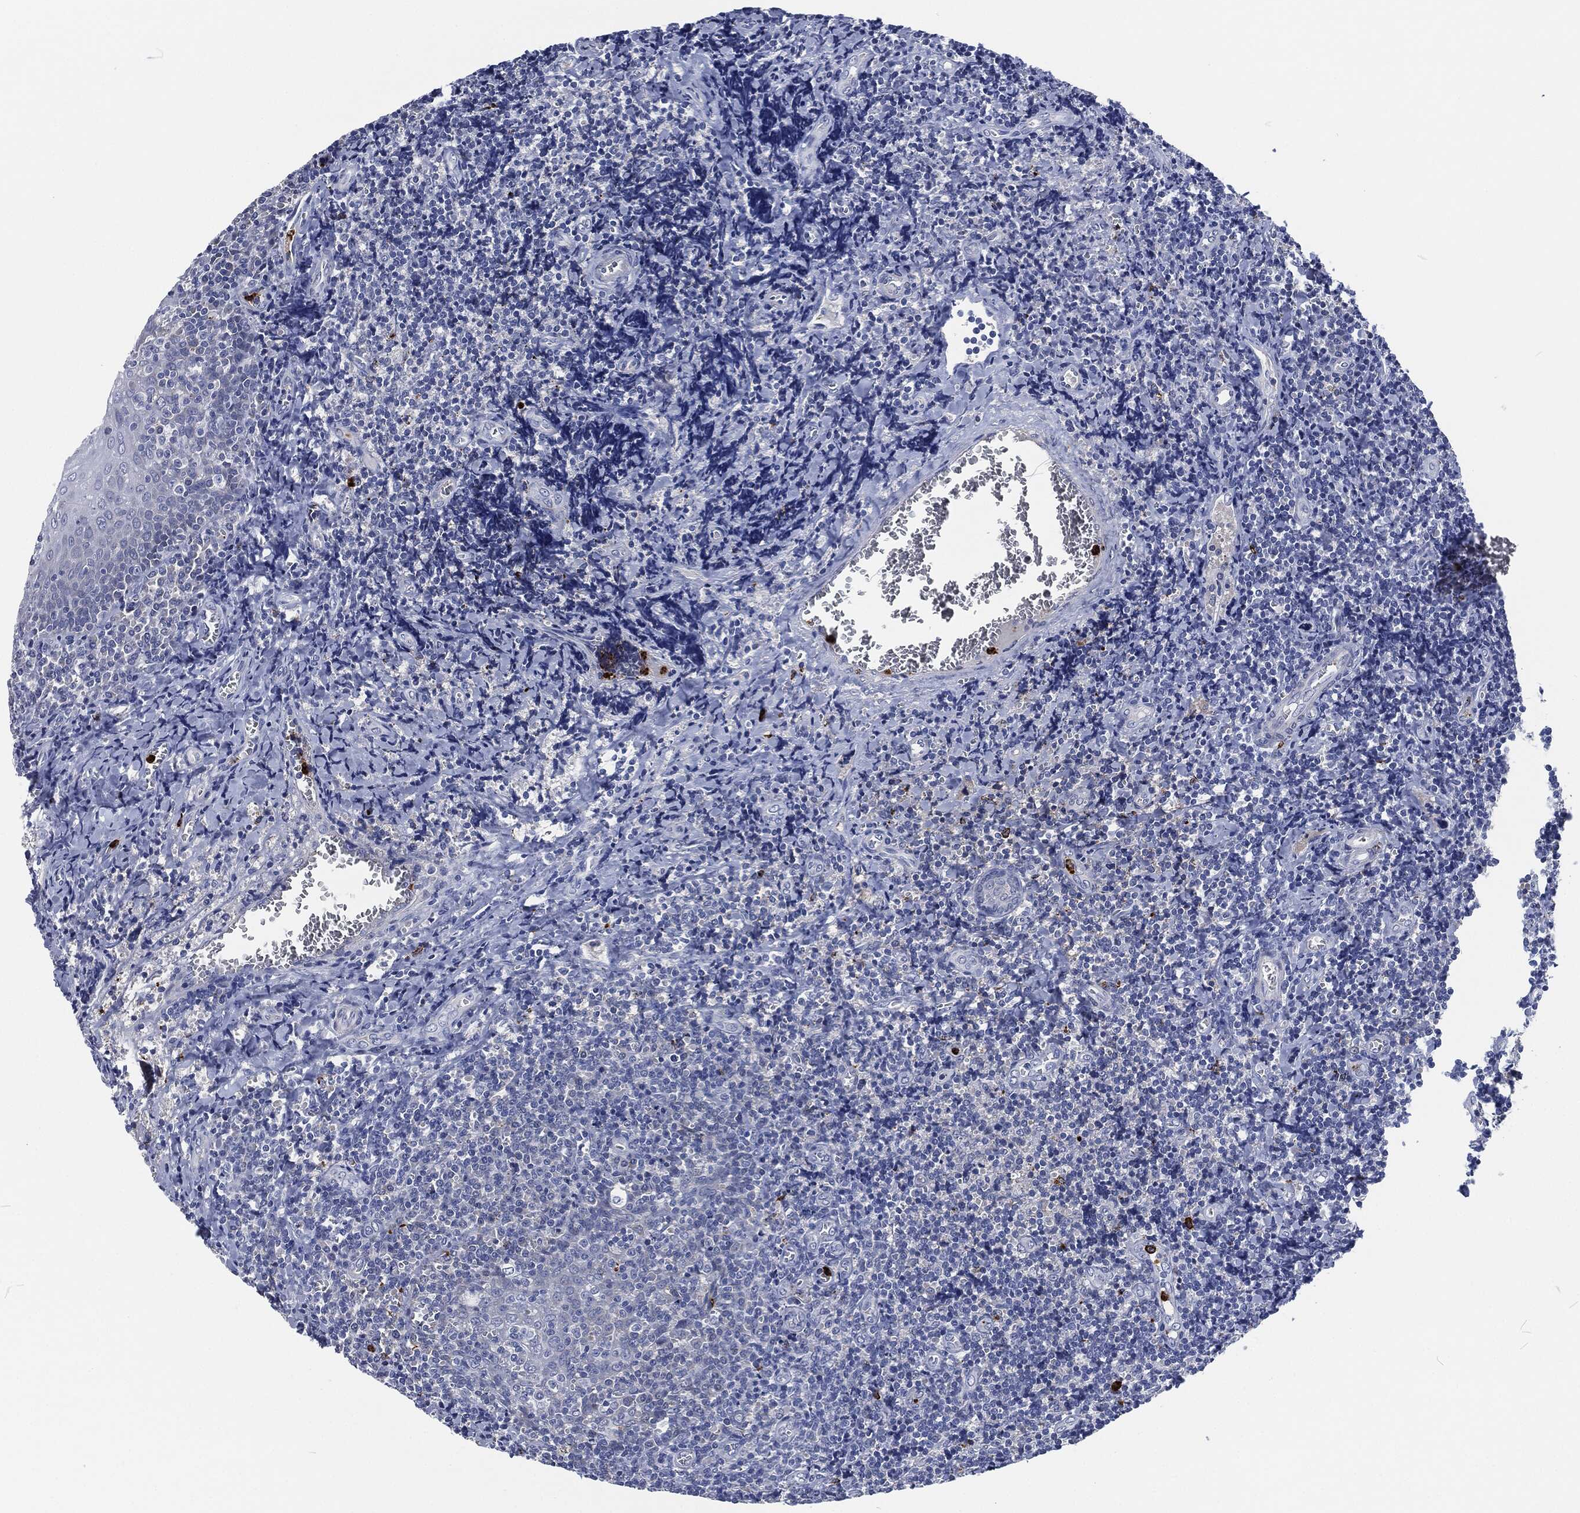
{"staining": {"intensity": "strong", "quantity": "<25%", "location": "cytoplasmic/membranous"}, "tissue": "tonsil", "cell_type": "Germinal center cells", "image_type": "normal", "snomed": [{"axis": "morphology", "description": "Normal tissue, NOS"}, {"axis": "morphology", "description": "Inflammation, NOS"}, {"axis": "topography", "description": "Tonsil"}], "caption": "Tonsil stained with DAB immunohistochemistry reveals medium levels of strong cytoplasmic/membranous positivity in approximately <25% of germinal center cells.", "gene": "MPO", "patient": {"sex": "female", "age": 31}}